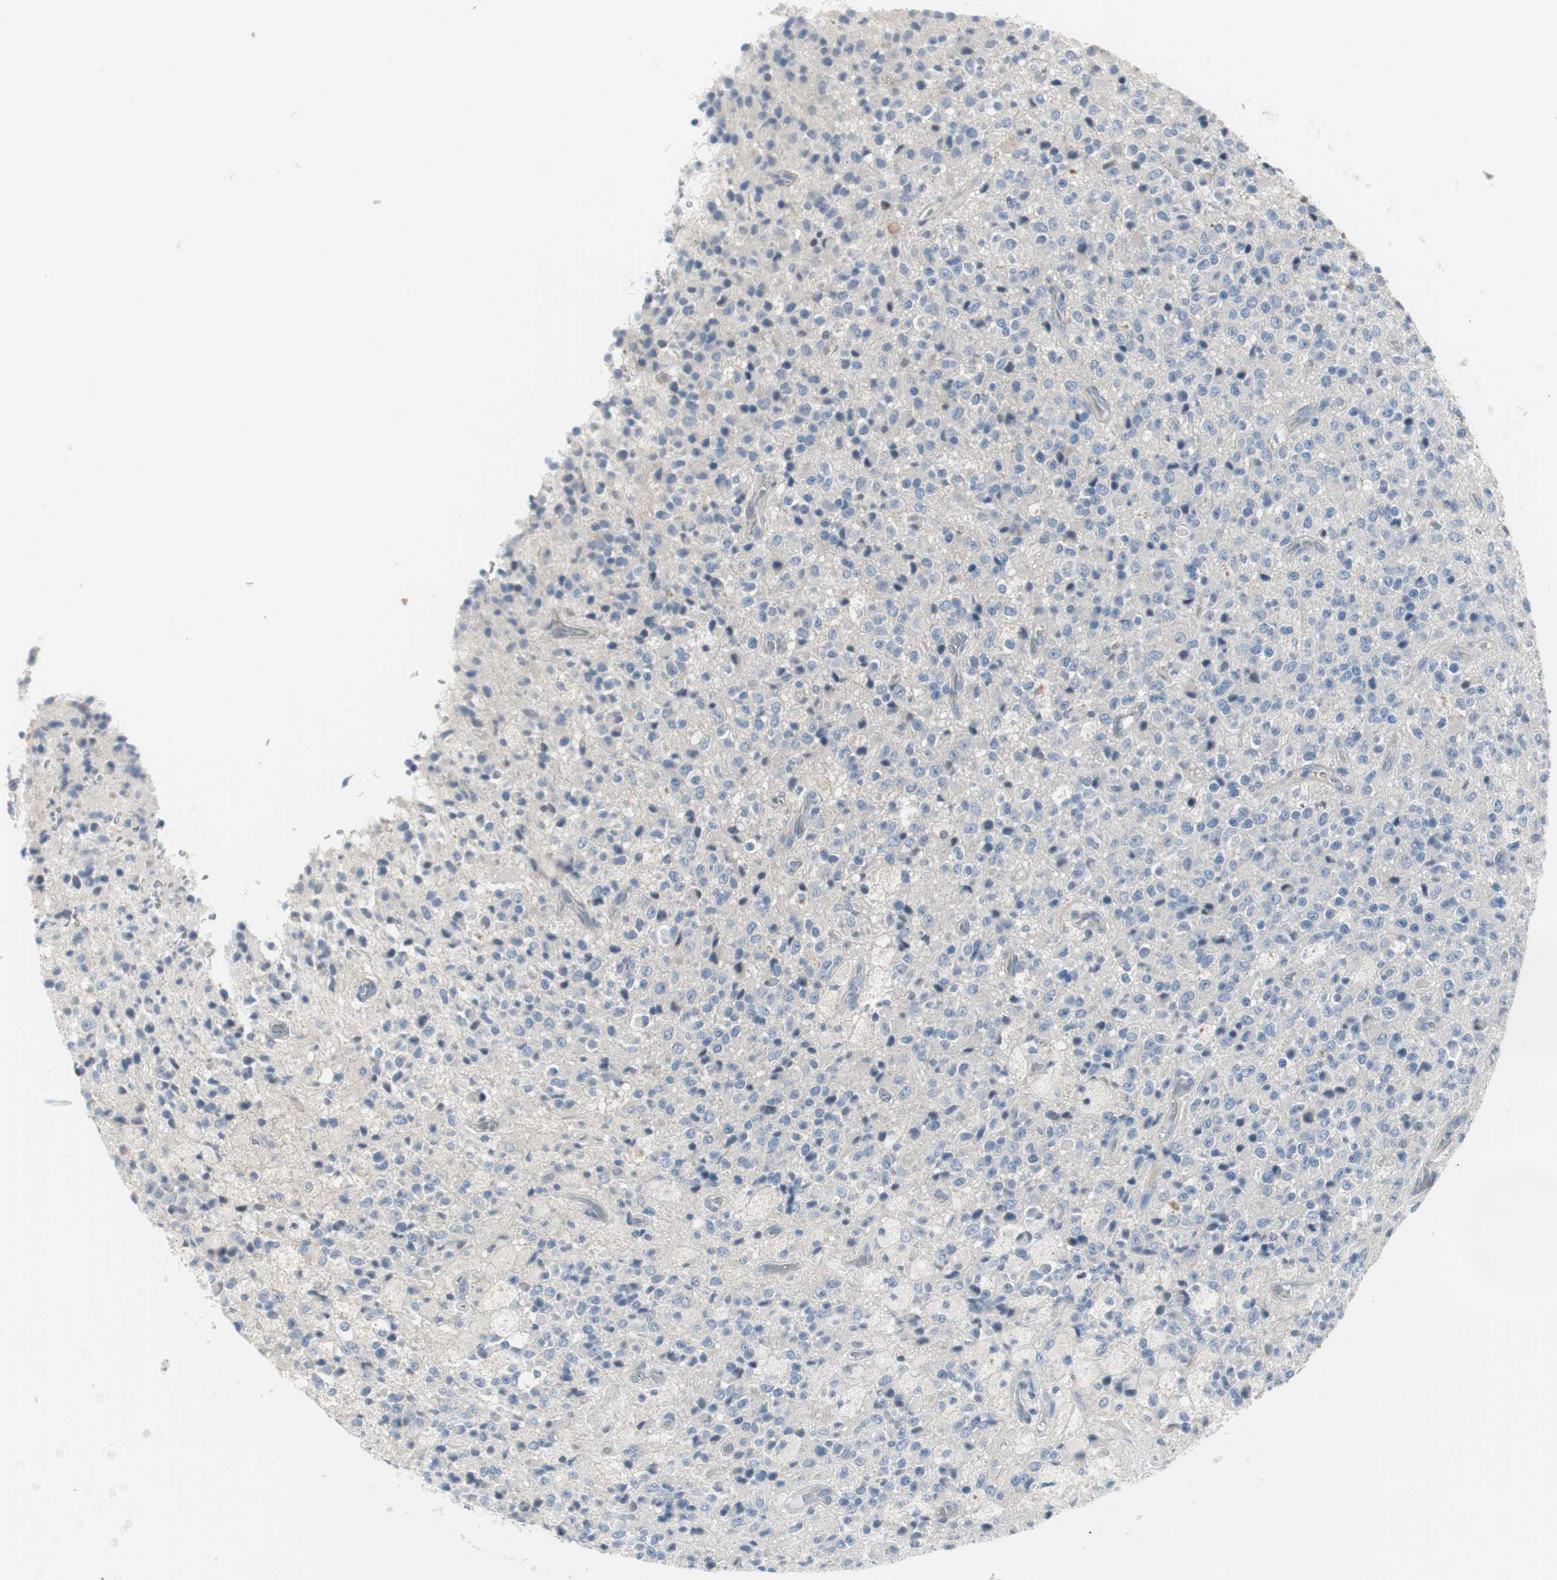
{"staining": {"intensity": "negative", "quantity": "none", "location": "none"}, "tissue": "glioma", "cell_type": "Tumor cells", "image_type": "cancer", "snomed": [{"axis": "morphology", "description": "Glioma, malignant, High grade"}, {"axis": "topography", "description": "pancreas cauda"}], "caption": "Immunohistochemistry image of human glioma stained for a protein (brown), which displays no expression in tumor cells.", "gene": "PIGR", "patient": {"sex": "male", "age": 60}}